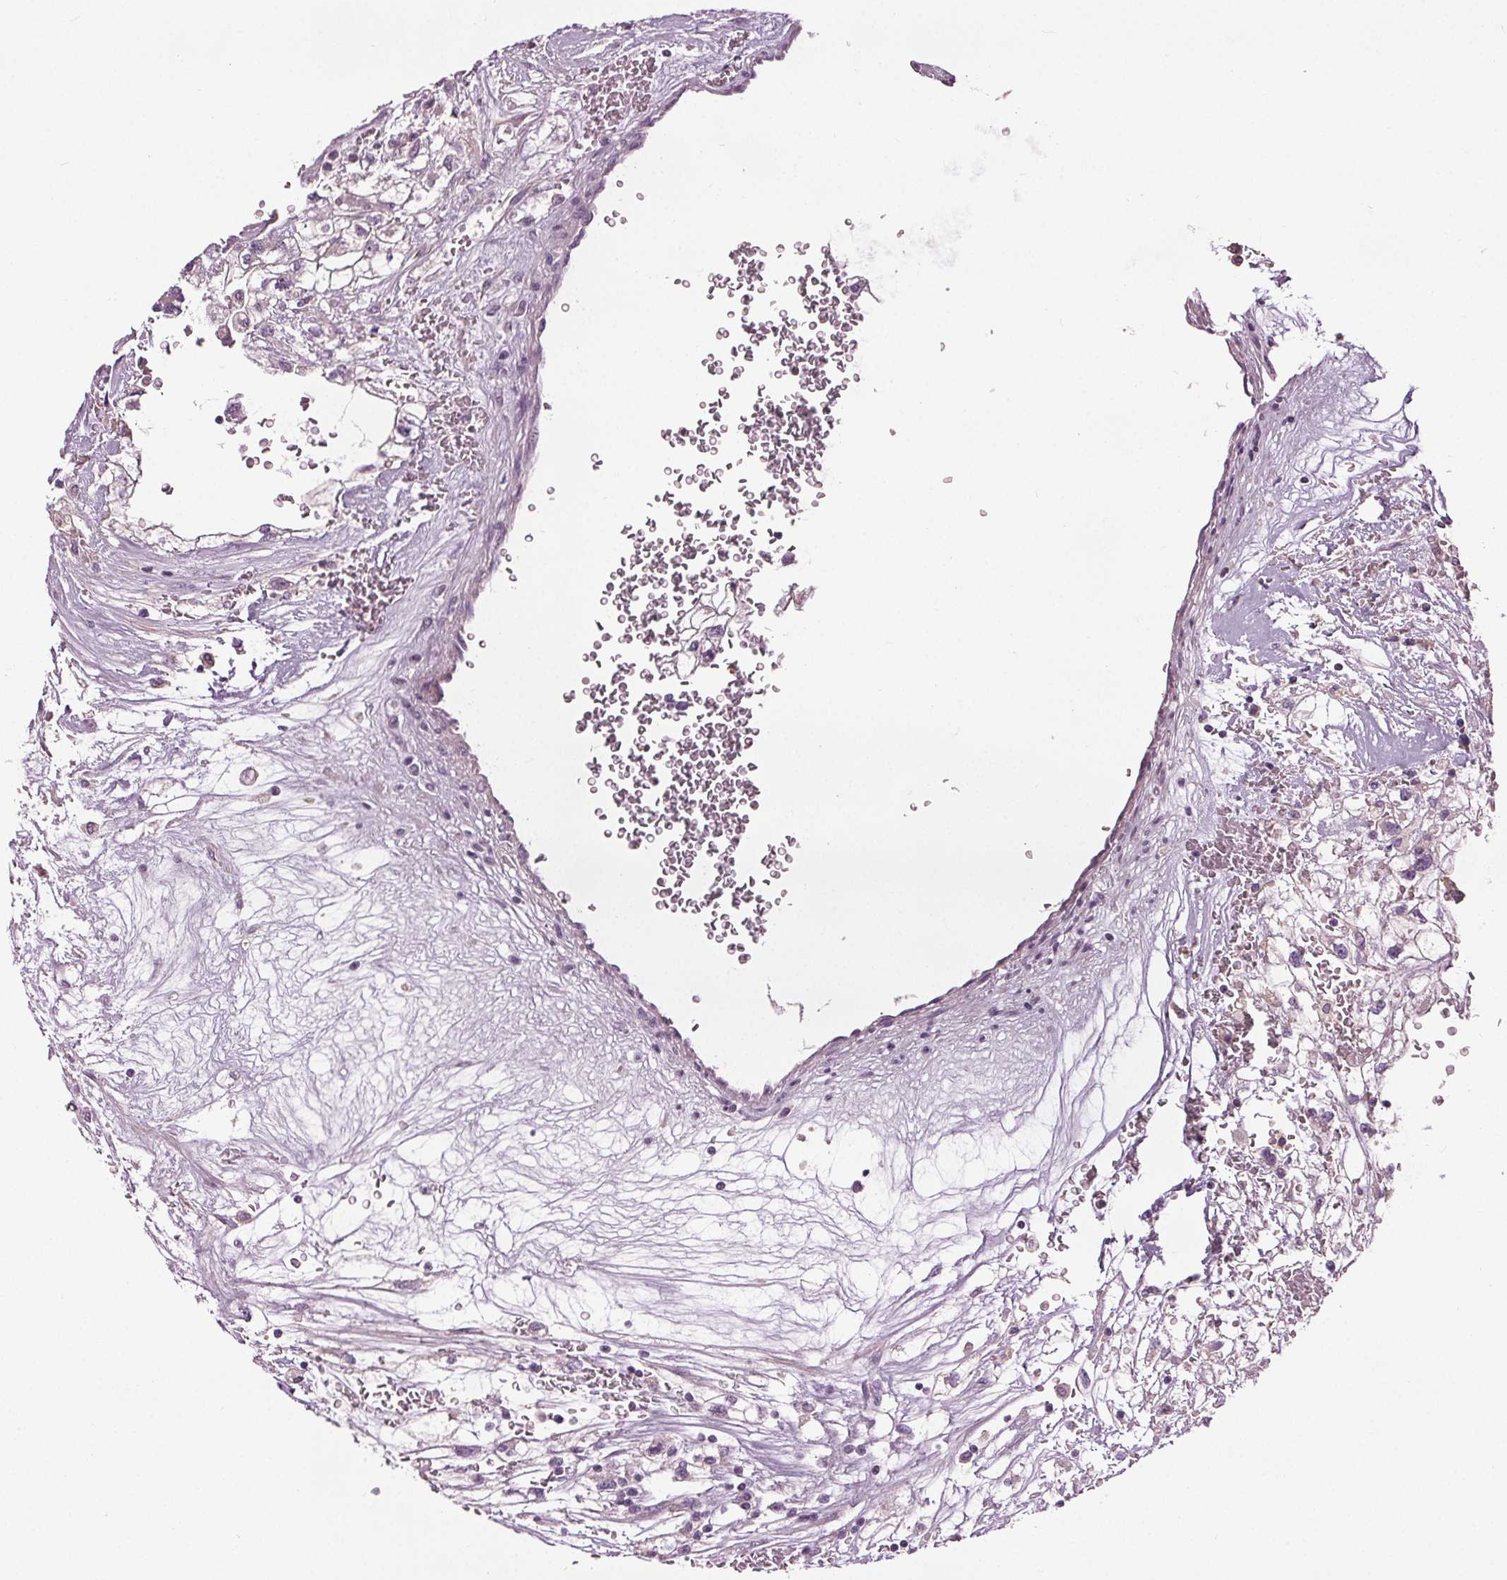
{"staining": {"intensity": "negative", "quantity": "none", "location": "none"}, "tissue": "renal cancer", "cell_type": "Tumor cells", "image_type": "cancer", "snomed": [{"axis": "morphology", "description": "Adenocarcinoma, NOS"}, {"axis": "topography", "description": "Kidney"}], "caption": "Immunohistochemistry (IHC) of human renal cancer (adenocarcinoma) displays no staining in tumor cells.", "gene": "RASA1", "patient": {"sex": "male", "age": 59}}